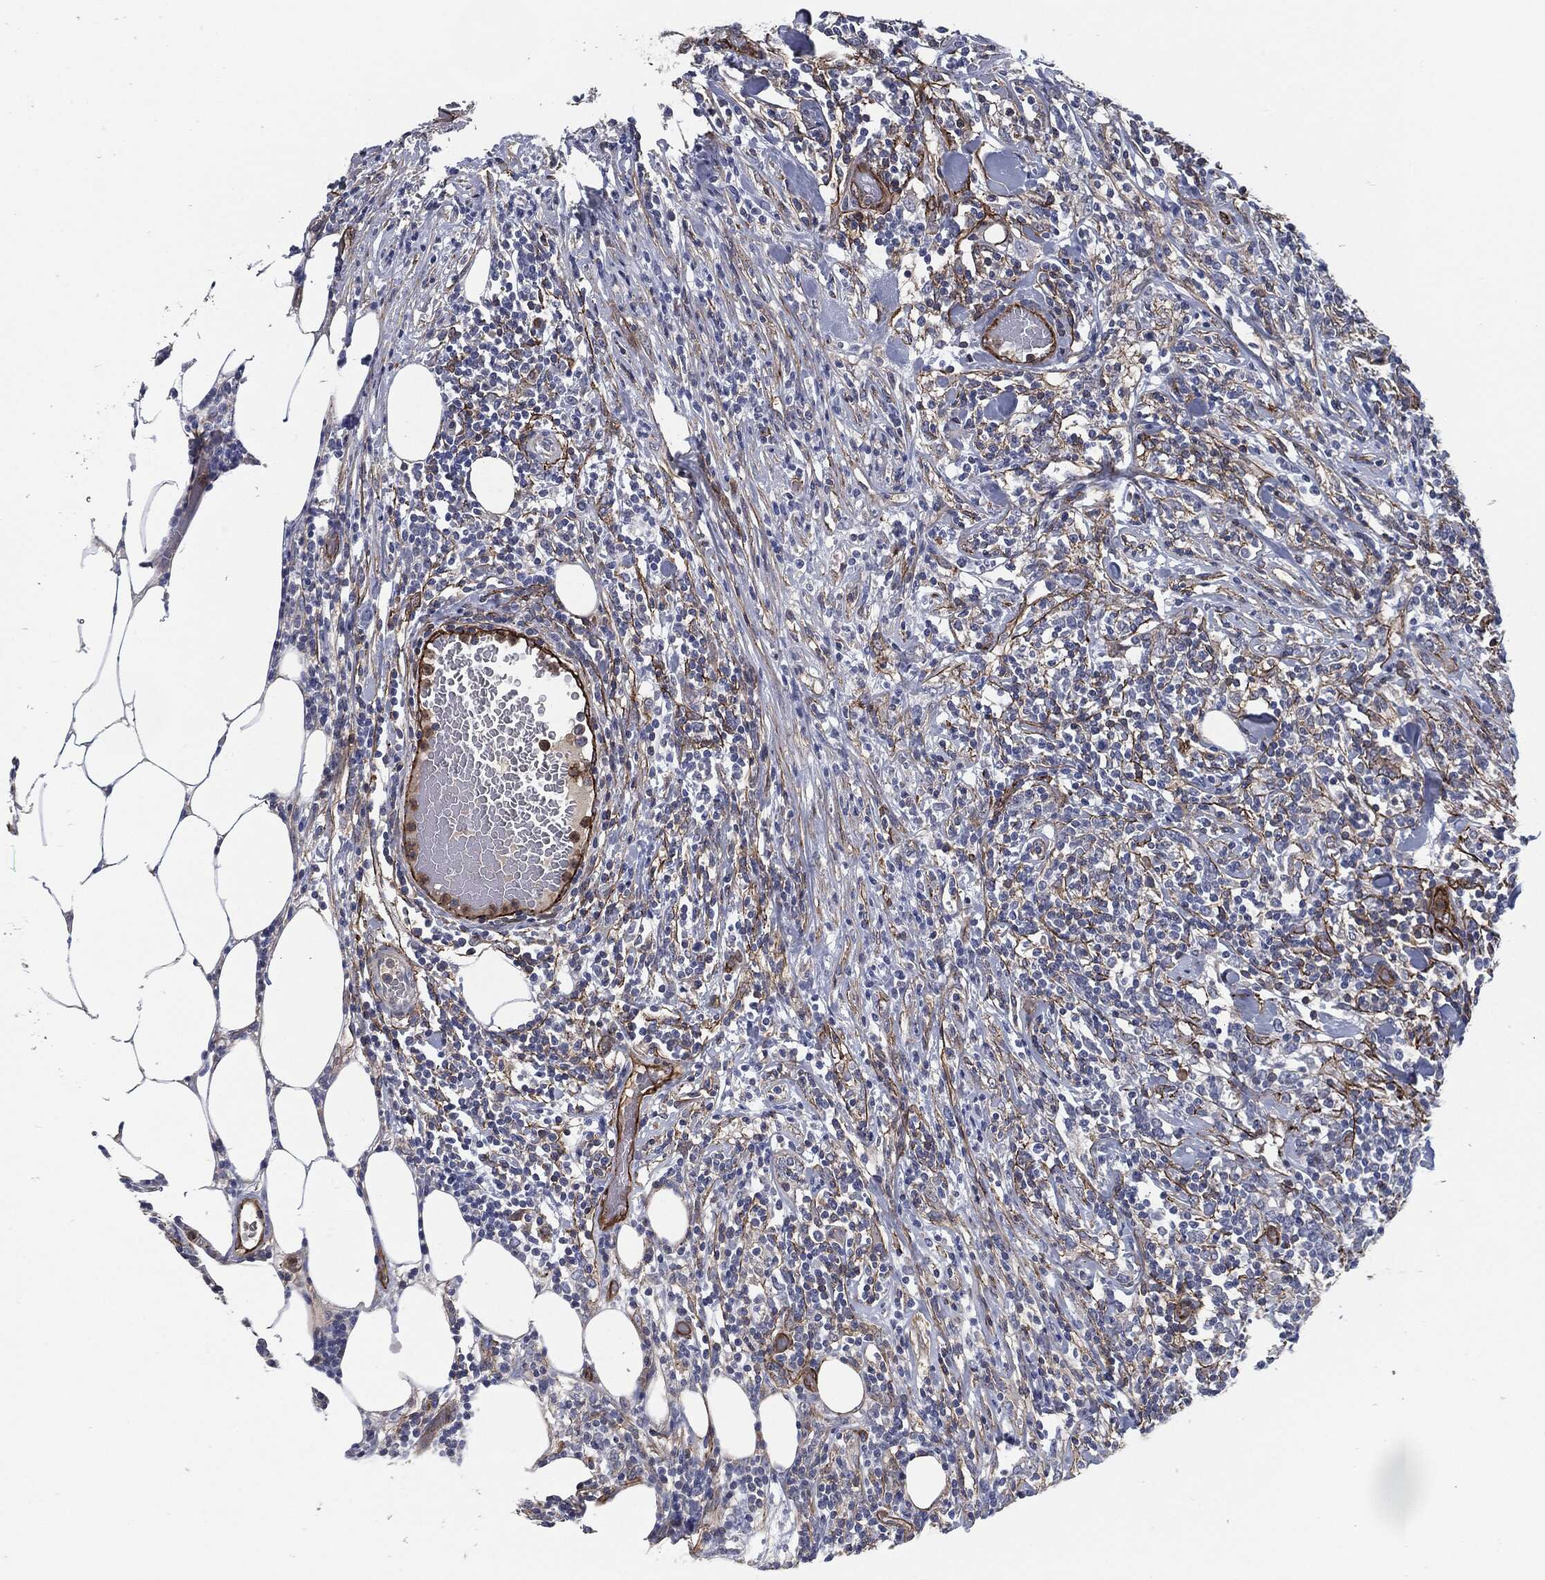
{"staining": {"intensity": "negative", "quantity": "none", "location": "none"}, "tissue": "lymphoma", "cell_type": "Tumor cells", "image_type": "cancer", "snomed": [{"axis": "morphology", "description": "Malignant lymphoma, non-Hodgkin's type, High grade"}, {"axis": "topography", "description": "Lymph node"}], "caption": "This is a micrograph of immunohistochemistry staining of high-grade malignant lymphoma, non-Hodgkin's type, which shows no staining in tumor cells.", "gene": "SVIL", "patient": {"sex": "female", "age": 84}}